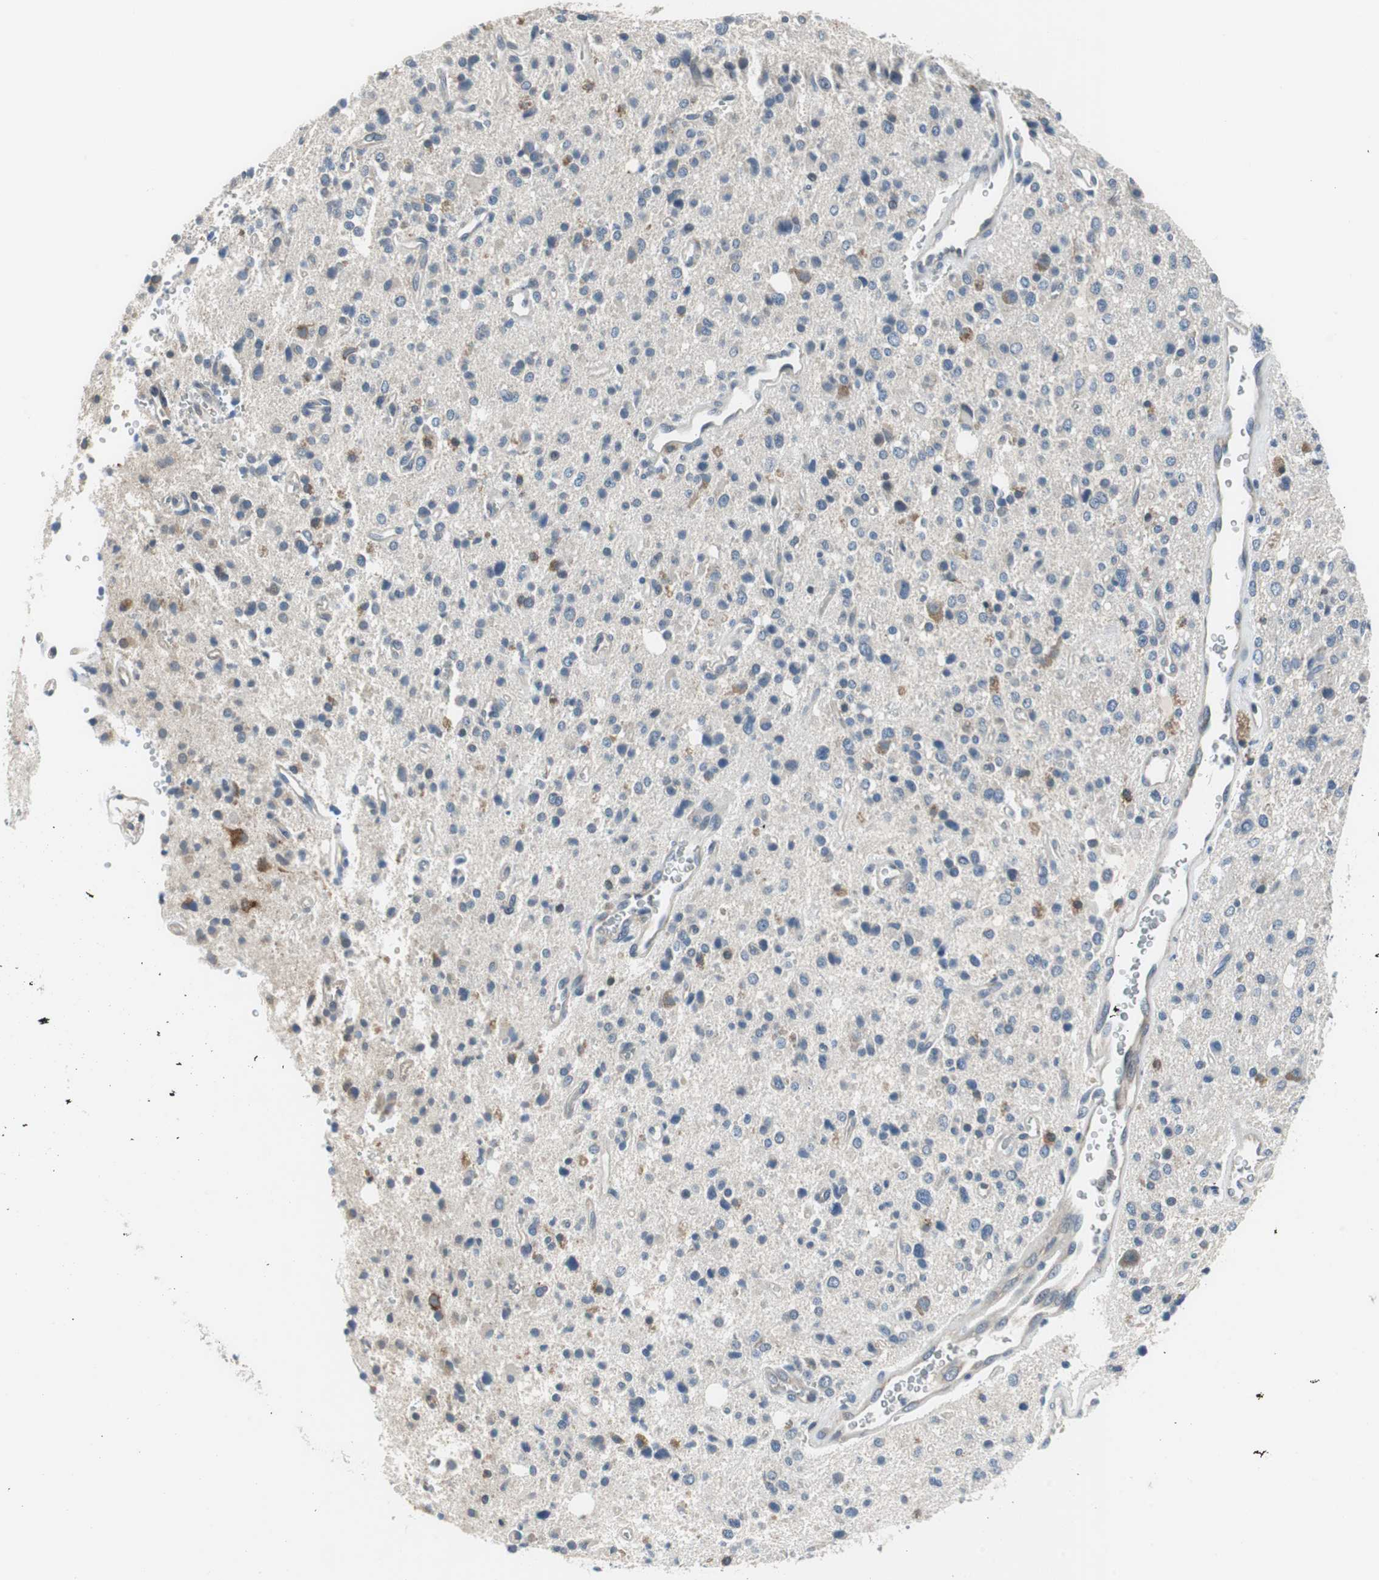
{"staining": {"intensity": "strong", "quantity": "<25%", "location": "cytoplasmic/membranous"}, "tissue": "glioma", "cell_type": "Tumor cells", "image_type": "cancer", "snomed": [{"axis": "morphology", "description": "Glioma, malignant, High grade"}, {"axis": "topography", "description": "Brain"}], "caption": "Strong cytoplasmic/membranous protein staining is appreciated in approximately <25% of tumor cells in high-grade glioma (malignant).", "gene": "PLAA", "patient": {"sex": "male", "age": 47}}